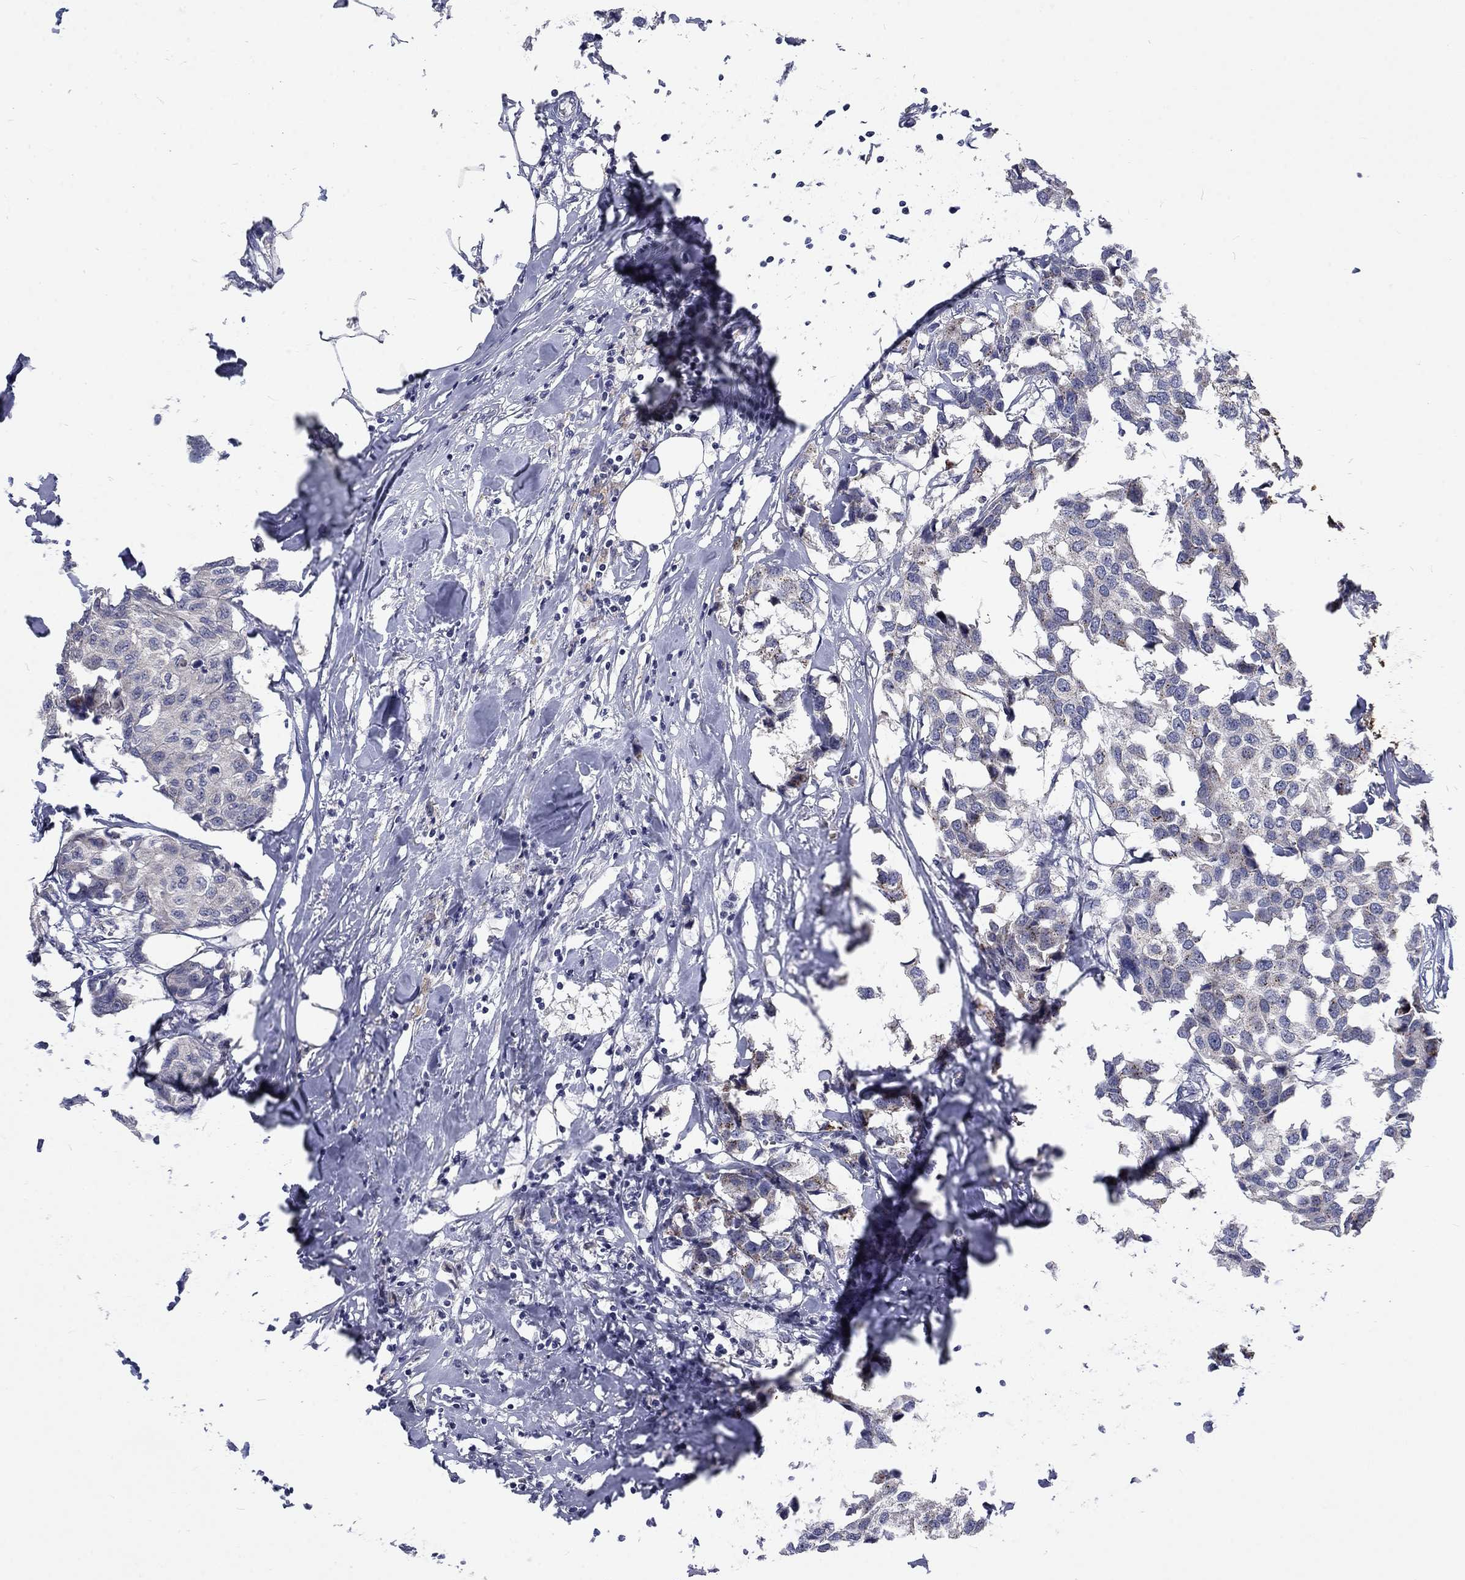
{"staining": {"intensity": "negative", "quantity": "none", "location": "none"}, "tissue": "breast cancer", "cell_type": "Tumor cells", "image_type": "cancer", "snomed": [{"axis": "morphology", "description": "Duct carcinoma"}, {"axis": "topography", "description": "Breast"}], "caption": "Immunohistochemistry of breast cancer displays no expression in tumor cells.", "gene": "PHKA1", "patient": {"sex": "female", "age": 80}}